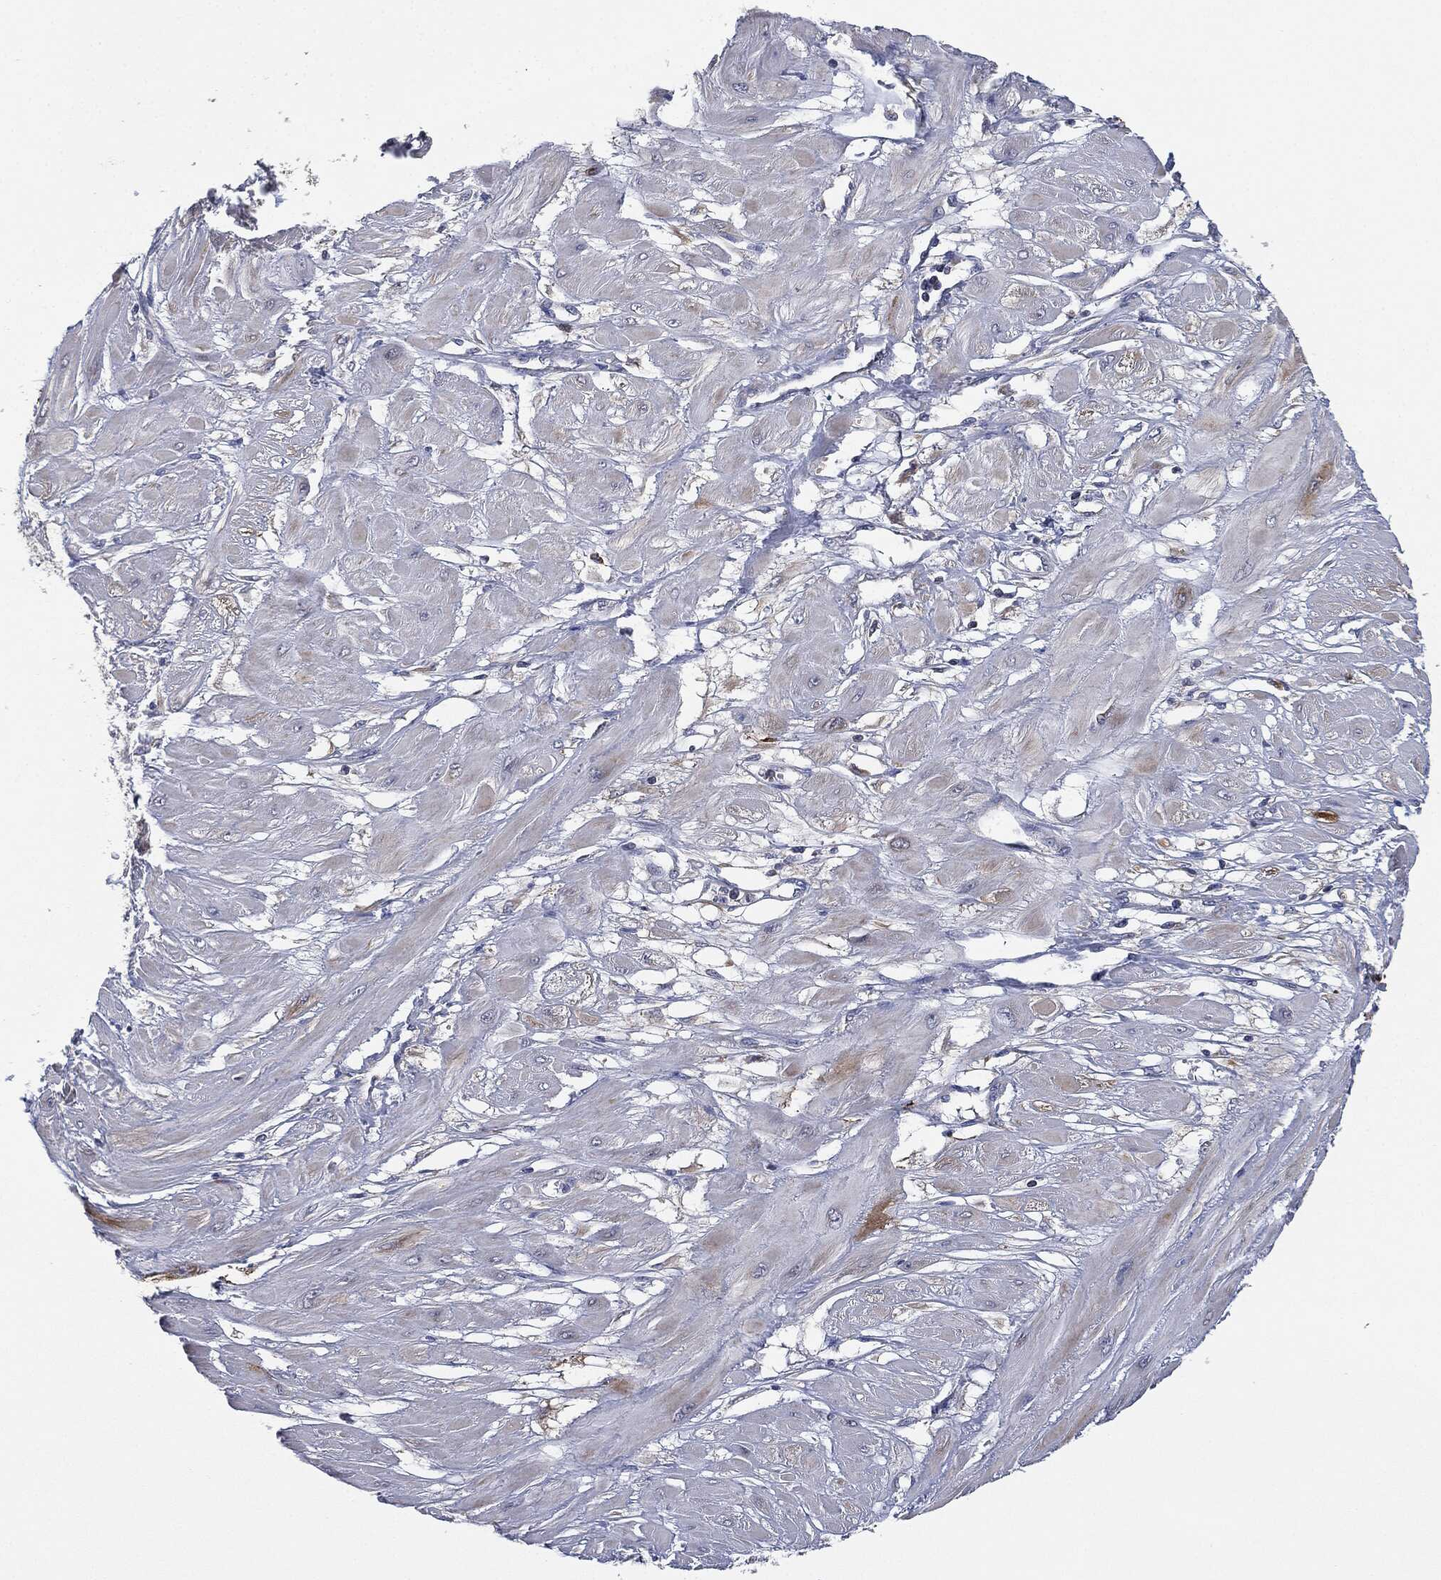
{"staining": {"intensity": "negative", "quantity": "none", "location": "none"}, "tissue": "cervical cancer", "cell_type": "Tumor cells", "image_type": "cancer", "snomed": [{"axis": "morphology", "description": "Squamous cell carcinoma, NOS"}, {"axis": "topography", "description": "Cervix"}], "caption": "This is an immunohistochemistry (IHC) micrograph of squamous cell carcinoma (cervical). There is no expression in tumor cells.", "gene": "TMEM11", "patient": {"sex": "female", "age": 34}}